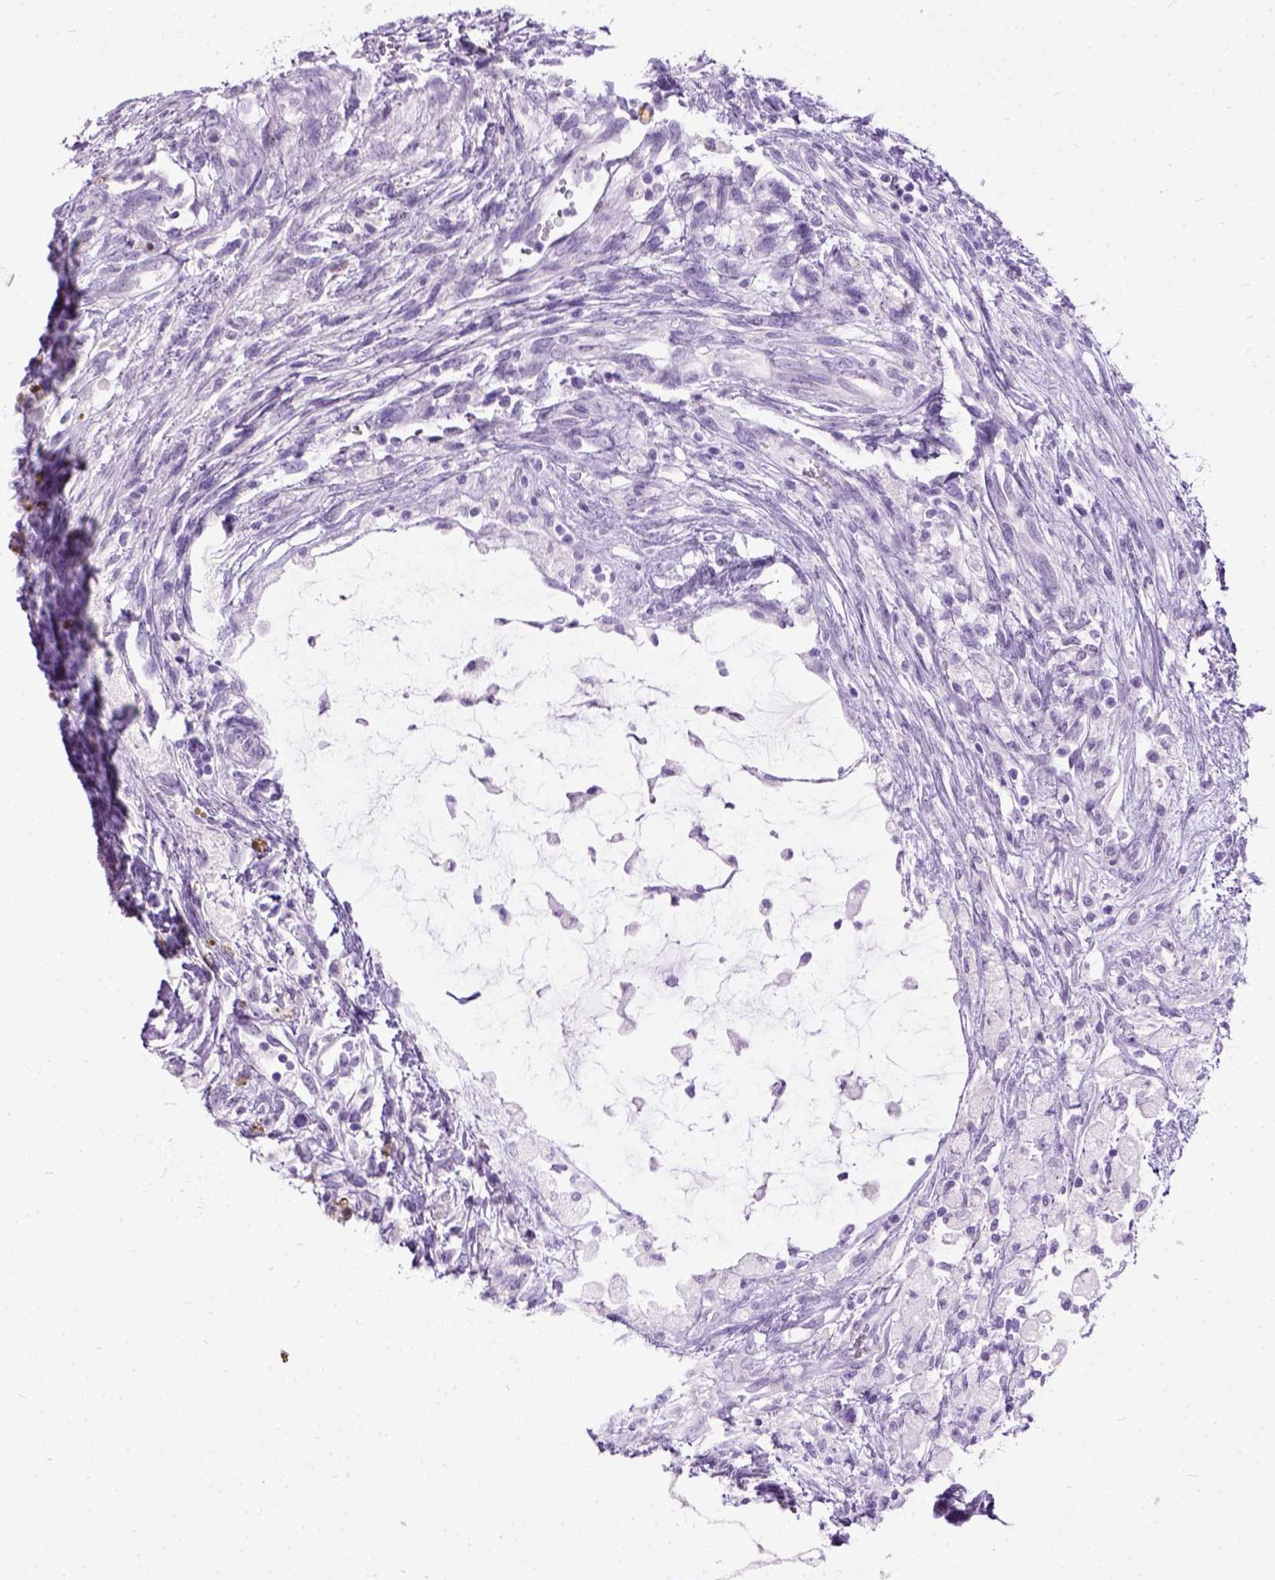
{"staining": {"intensity": "negative", "quantity": "none", "location": "none"}, "tissue": "testis cancer", "cell_type": "Tumor cells", "image_type": "cancer", "snomed": [{"axis": "morphology", "description": "Carcinoma, Embryonal, NOS"}, {"axis": "topography", "description": "Testis"}], "caption": "Testis embryonal carcinoma was stained to show a protein in brown. There is no significant expression in tumor cells.", "gene": "AXDND1", "patient": {"sex": "male", "age": 37}}